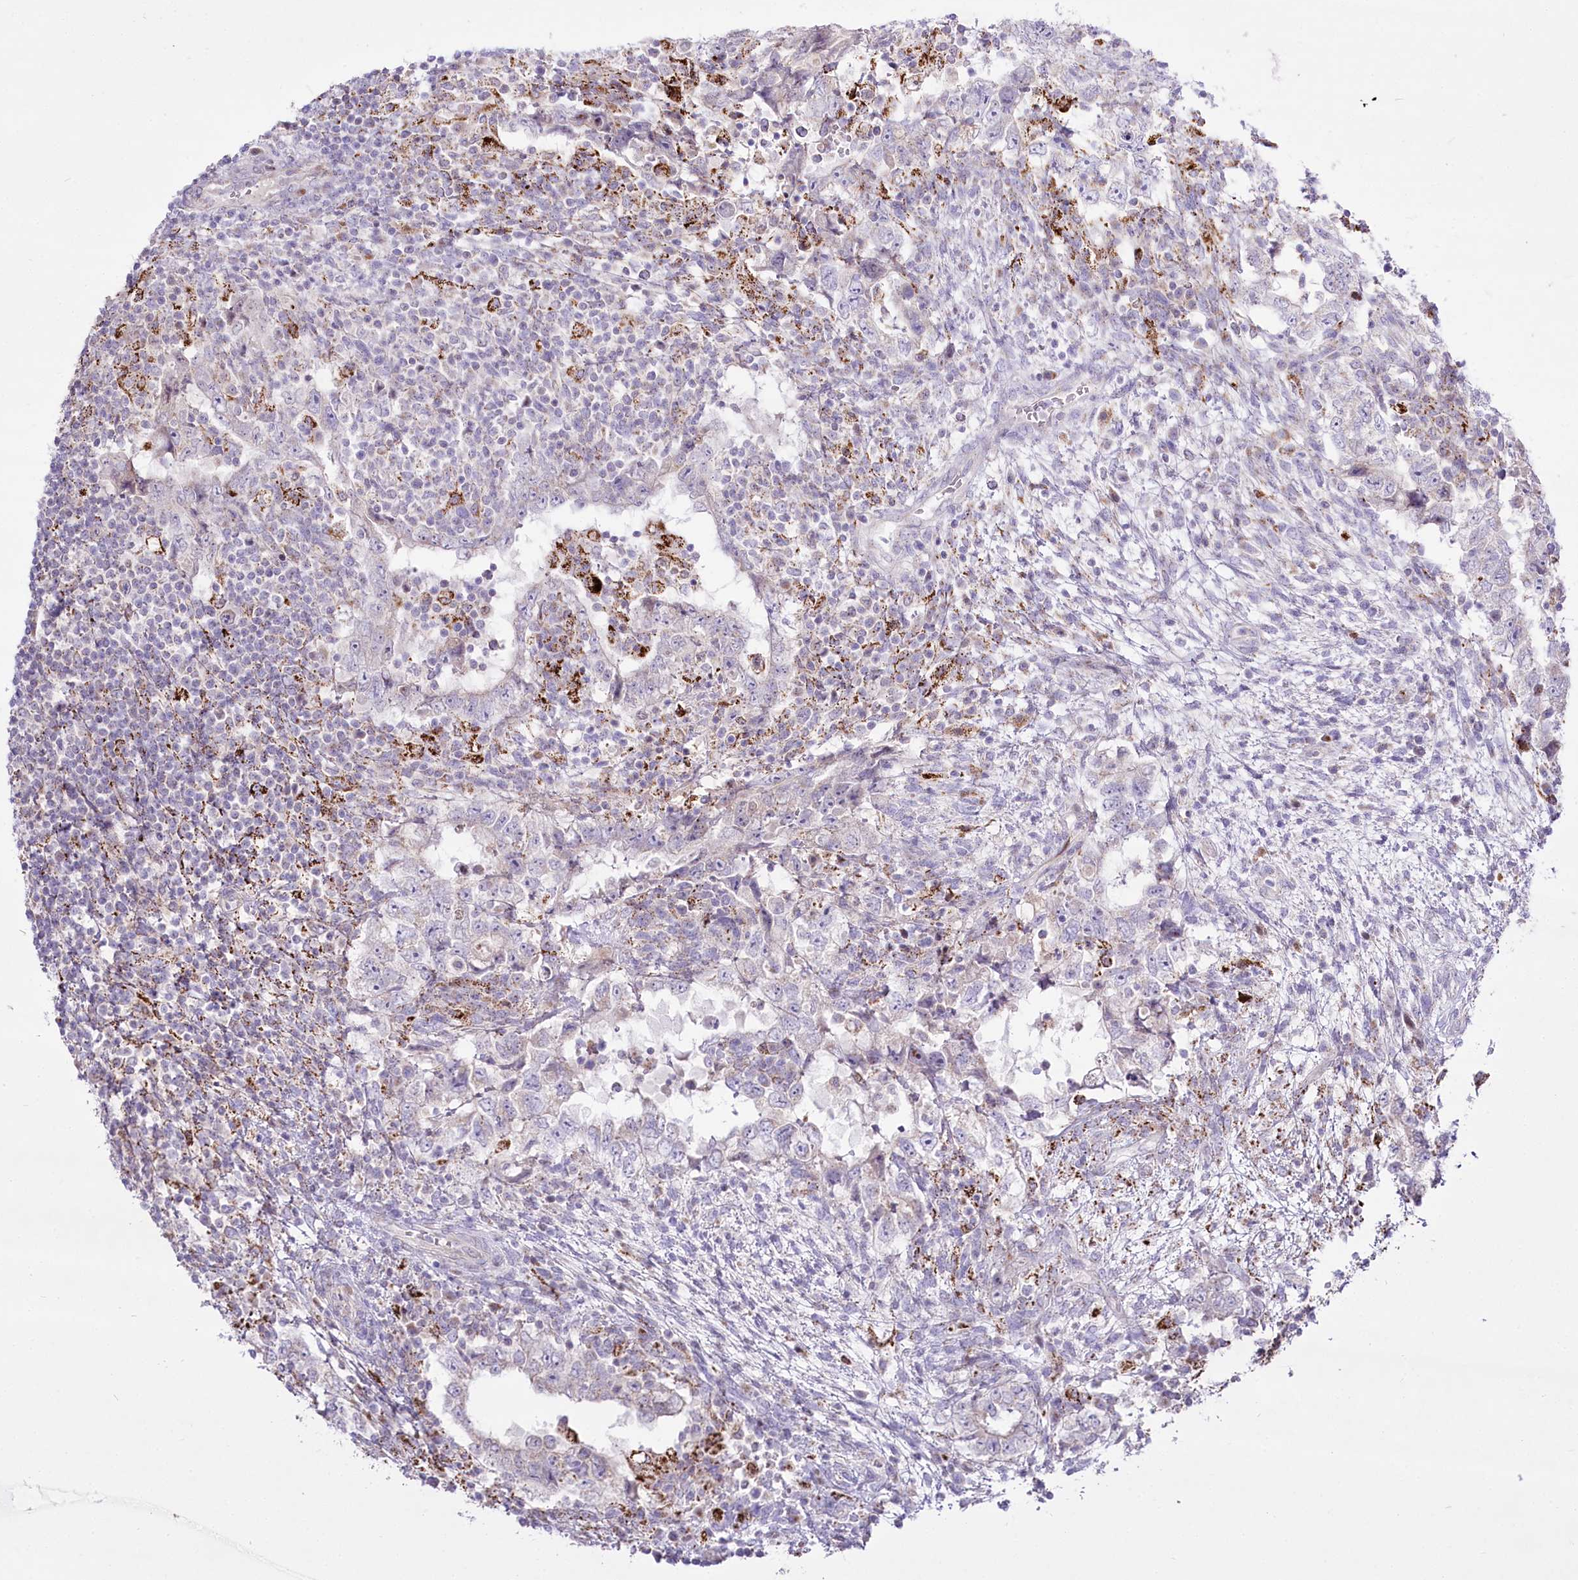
{"staining": {"intensity": "negative", "quantity": "none", "location": "none"}, "tissue": "testis cancer", "cell_type": "Tumor cells", "image_type": "cancer", "snomed": [{"axis": "morphology", "description": "Carcinoma, Embryonal, NOS"}, {"axis": "topography", "description": "Testis"}], "caption": "This is a histopathology image of IHC staining of embryonal carcinoma (testis), which shows no positivity in tumor cells. Nuclei are stained in blue.", "gene": "CEP164", "patient": {"sex": "male", "age": 26}}